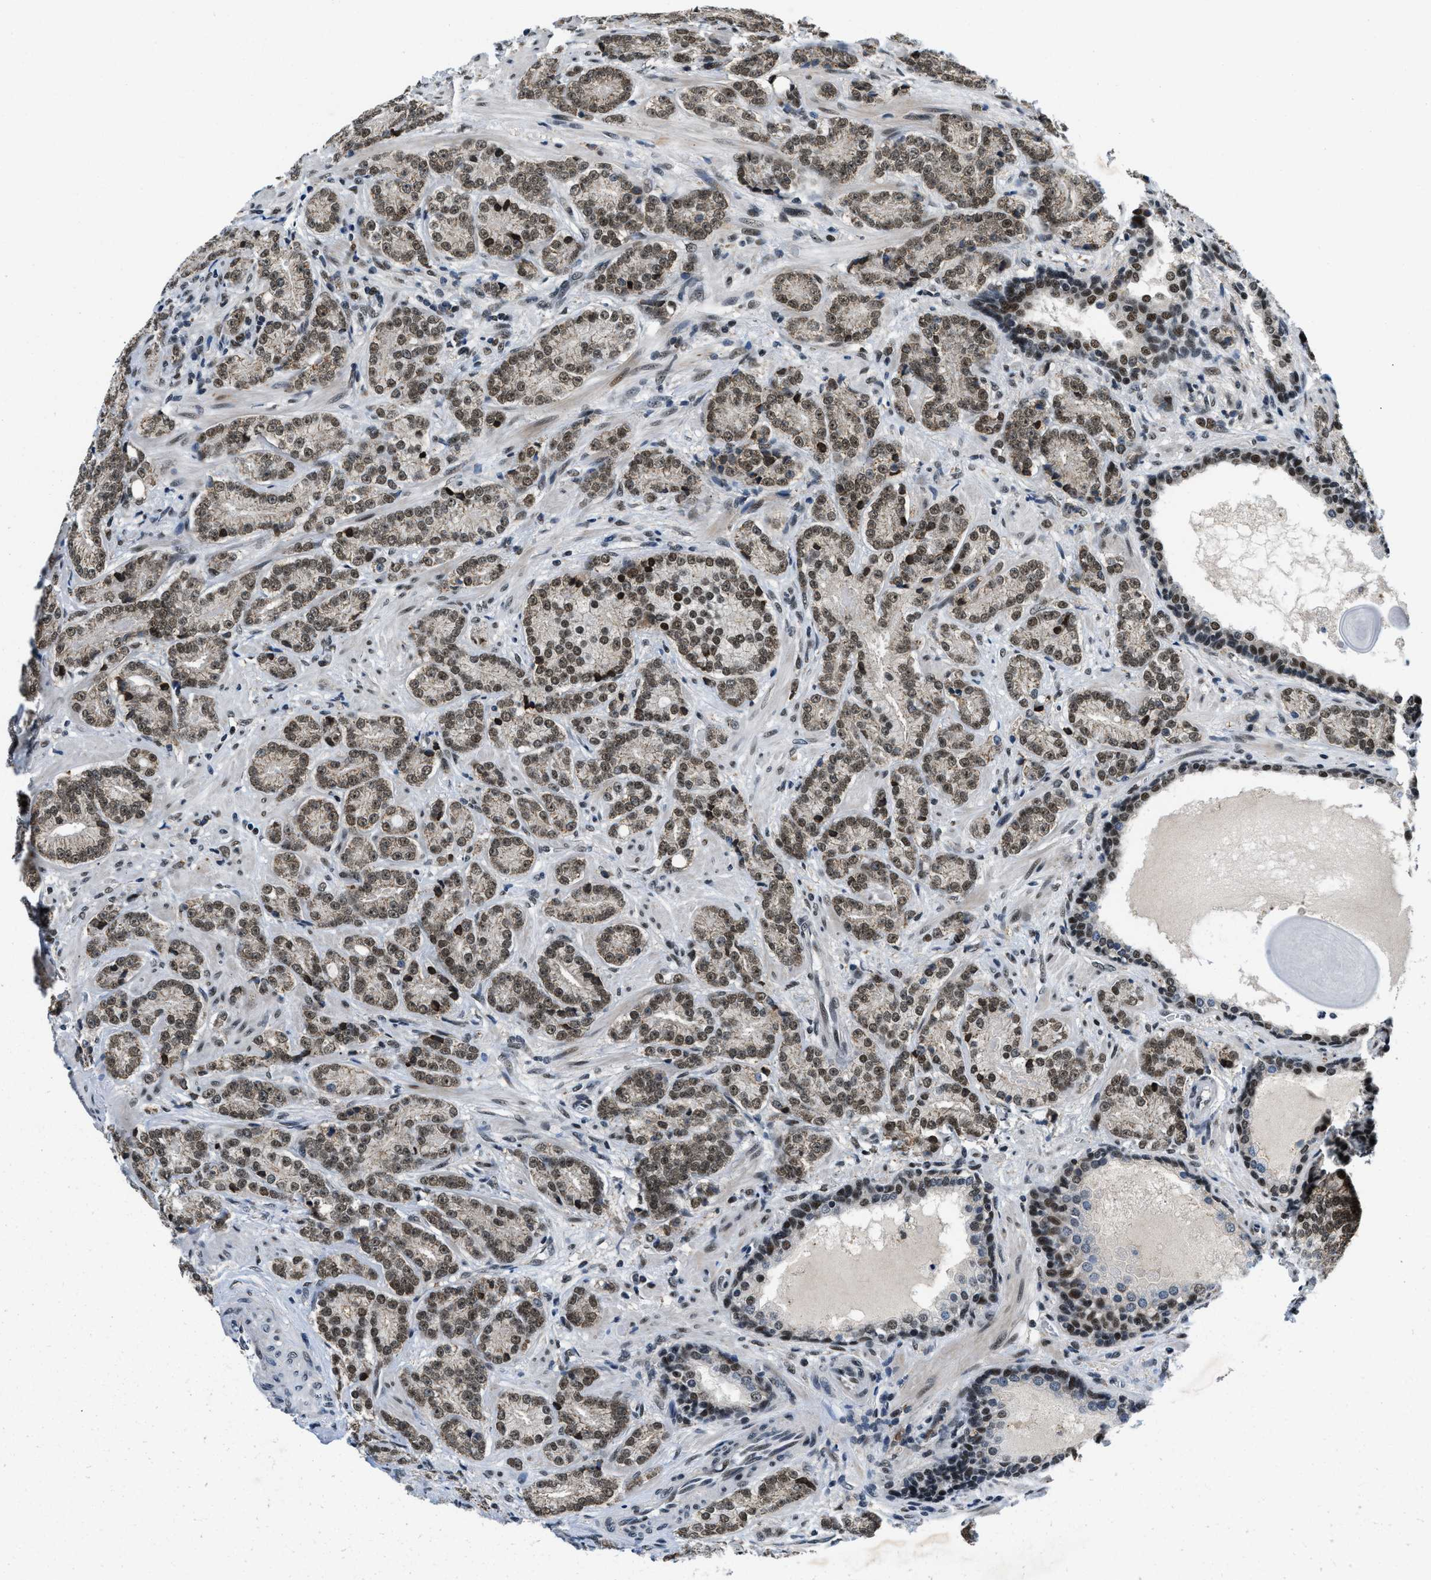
{"staining": {"intensity": "strong", "quantity": ">75%", "location": "nuclear"}, "tissue": "prostate cancer", "cell_type": "Tumor cells", "image_type": "cancer", "snomed": [{"axis": "morphology", "description": "Adenocarcinoma, High grade"}, {"axis": "topography", "description": "Prostate"}], "caption": "The histopathology image demonstrates staining of prostate adenocarcinoma (high-grade), revealing strong nuclear protein staining (brown color) within tumor cells.", "gene": "KDM3B", "patient": {"sex": "male", "age": 61}}